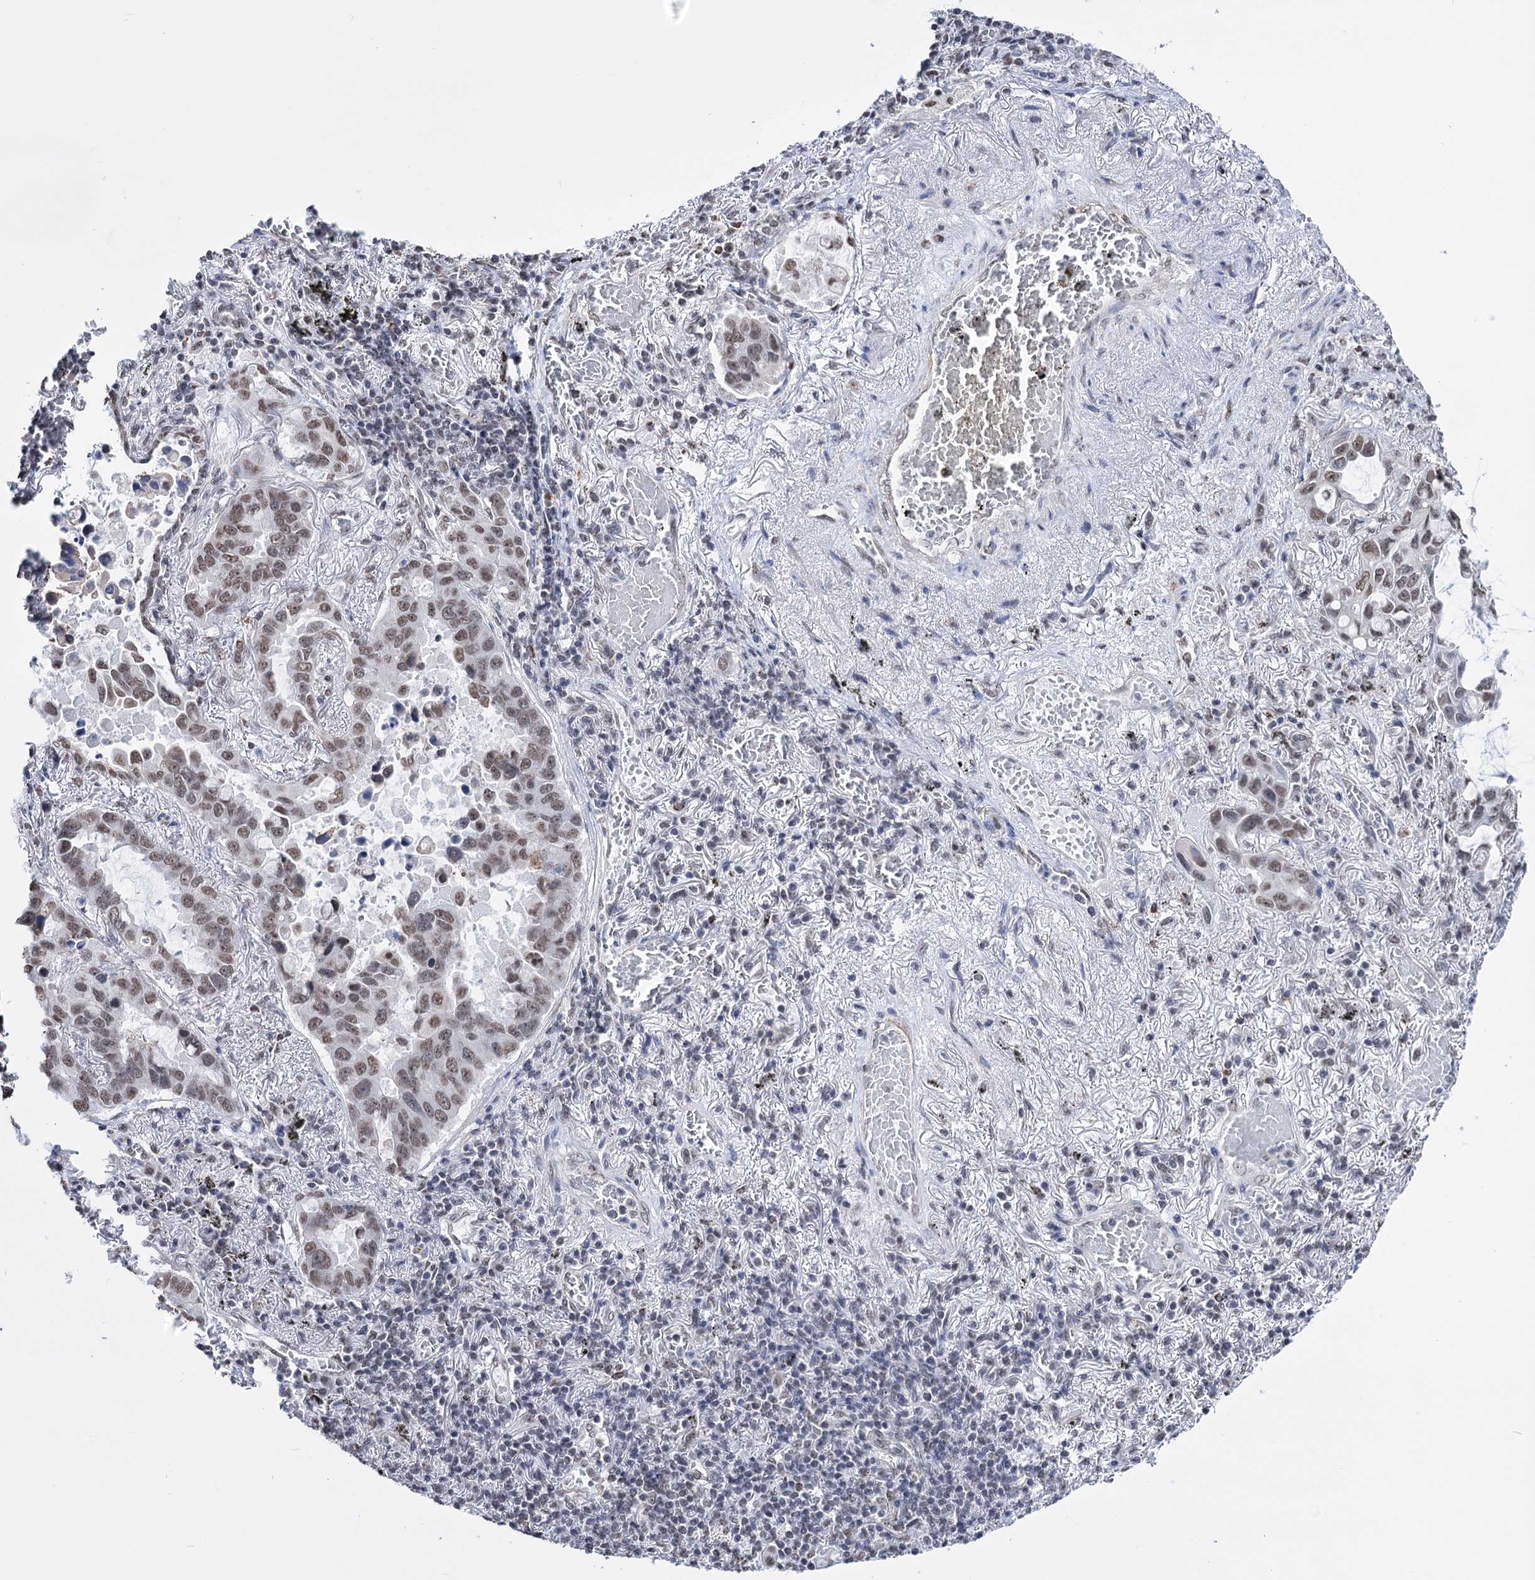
{"staining": {"intensity": "weak", "quantity": ">75%", "location": "nuclear"}, "tissue": "lung cancer", "cell_type": "Tumor cells", "image_type": "cancer", "snomed": [{"axis": "morphology", "description": "Adenocarcinoma, NOS"}, {"axis": "topography", "description": "Lung"}], "caption": "Lung adenocarcinoma was stained to show a protein in brown. There is low levels of weak nuclear staining in approximately >75% of tumor cells. (IHC, brightfield microscopy, high magnification).", "gene": "ABHD10", "patient": {"sex": "male", "age": 64}}